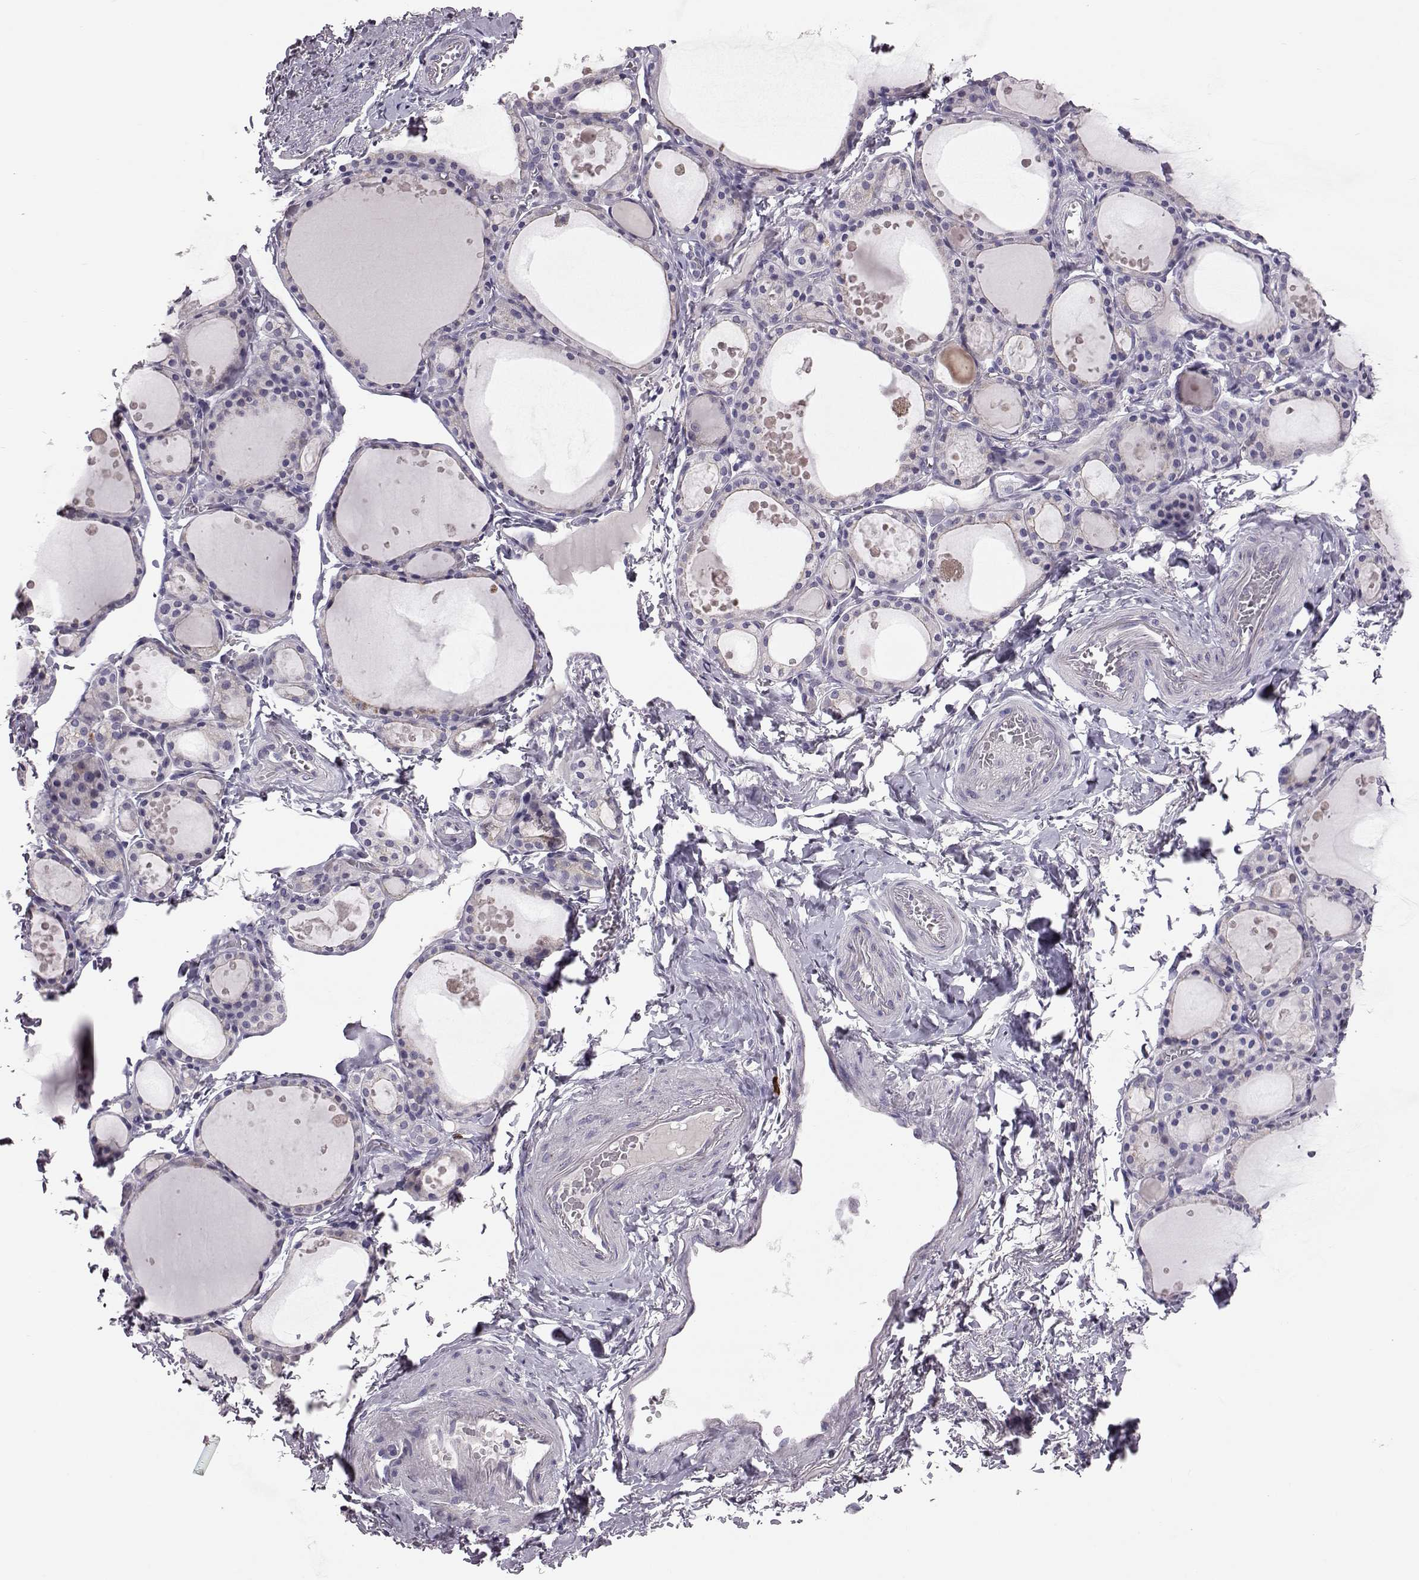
{"staining": {"intensity": "negative", "quantity": "none", "location": "none"}, "tissue": "thyroid gland", "cell_type": "Glandular cells", "image_type": "normal", "snomed": [{"axis": "morphology", "description": "Normal tissue, NOS"}, {"axis": "topography", "description": "Thyroid gland"}], "caption": "Glandular cells are negative for protein expression in benign human thyroid gland. (DAB (3,3'-diaminobenzidine) immunohistochemistry (IHC) with hematoxylin counter stain).", "gene": "ADGRG5", "patient": {"sex": "male", "age": 68}}